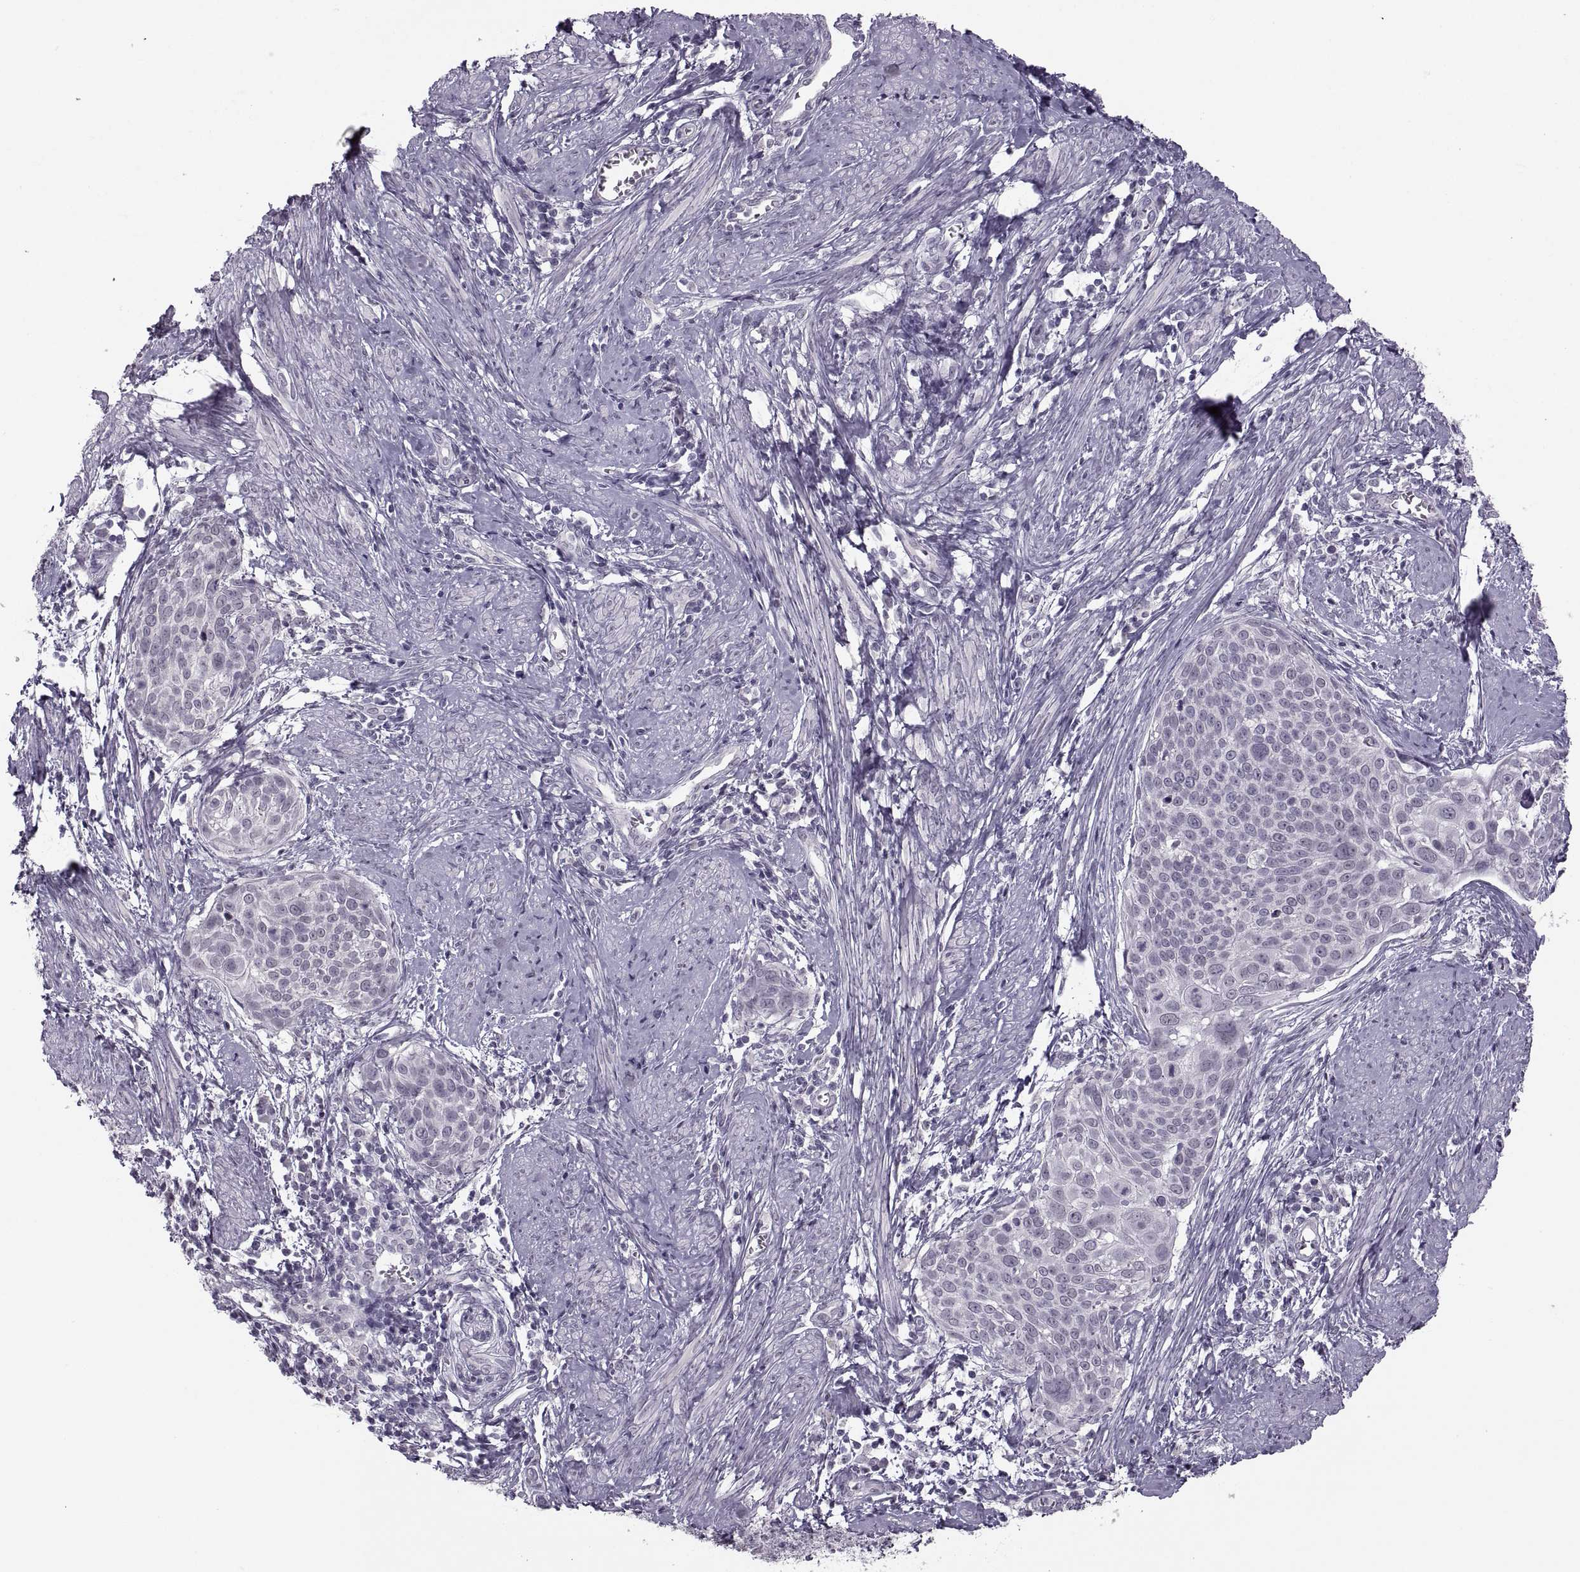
{"staining": {"intensity": "negative", "quantity": "none", "location": "none"}, "tissue": "cervical cancer", "cell_type": "Tumor cells", "image_type": "cancer", "snomed": [{"axis": "morphology", "description": "Squamous cell carcinoma, NOS"}, {"axis": "topography", "description": "Cervix"}], "caption": "Immunohistochemical staining of human cervical squamous cell carcinoma exhibits no significant staining in tumor cells. (DAB immunohistochemistry (IHC), high magnification).", "gene": "PAGE5", "patient": {"sex": "female", "age": 39}}